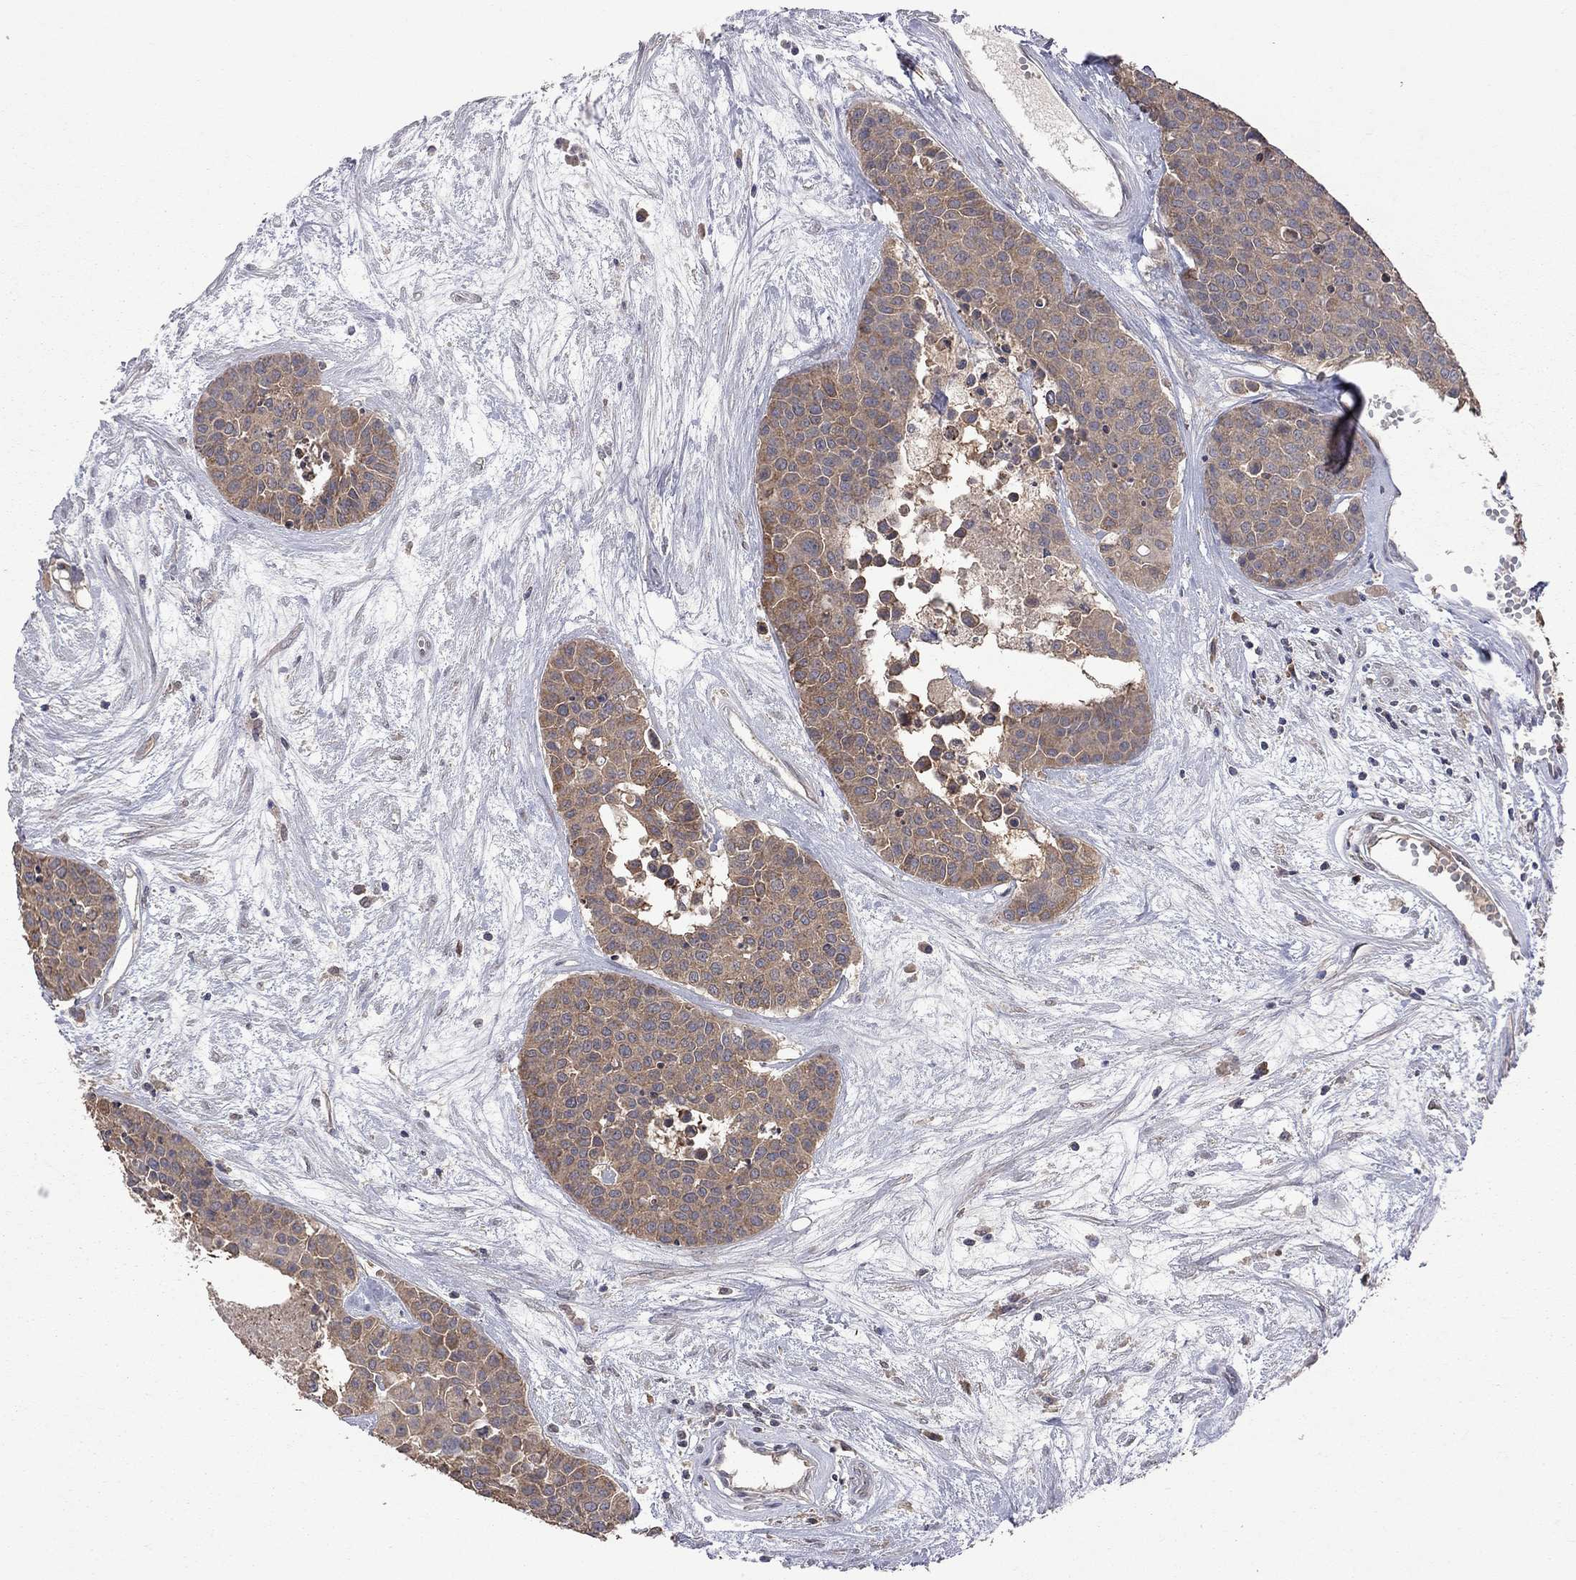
{"staining": {"intensity": "moderate", "quantity": ">75%", "location": "cytoplasmic/membranous"}, "tissue": "carcinoid", "cell_type": "Tumor cells", "image_type": "cancer", "snomed": [{"axis": "morphology", "description": "Carcinoid, malignant, NOS"}, {"axis": "topography", "description": "Colon"}], "caption": "Immunohistochemistry photomicrograph of neoplastic tissue: human malignant carcinoid stained using immunohistochemistry (IHC) reveals medium levels of moderate protein expression localized specifically in the cytoplasmic/membranous of tumor cells, appearing as a cytoplasmic/membranous brown color.", "gene": "HTR6", "patient": {"sex": "male", "age": 81}}